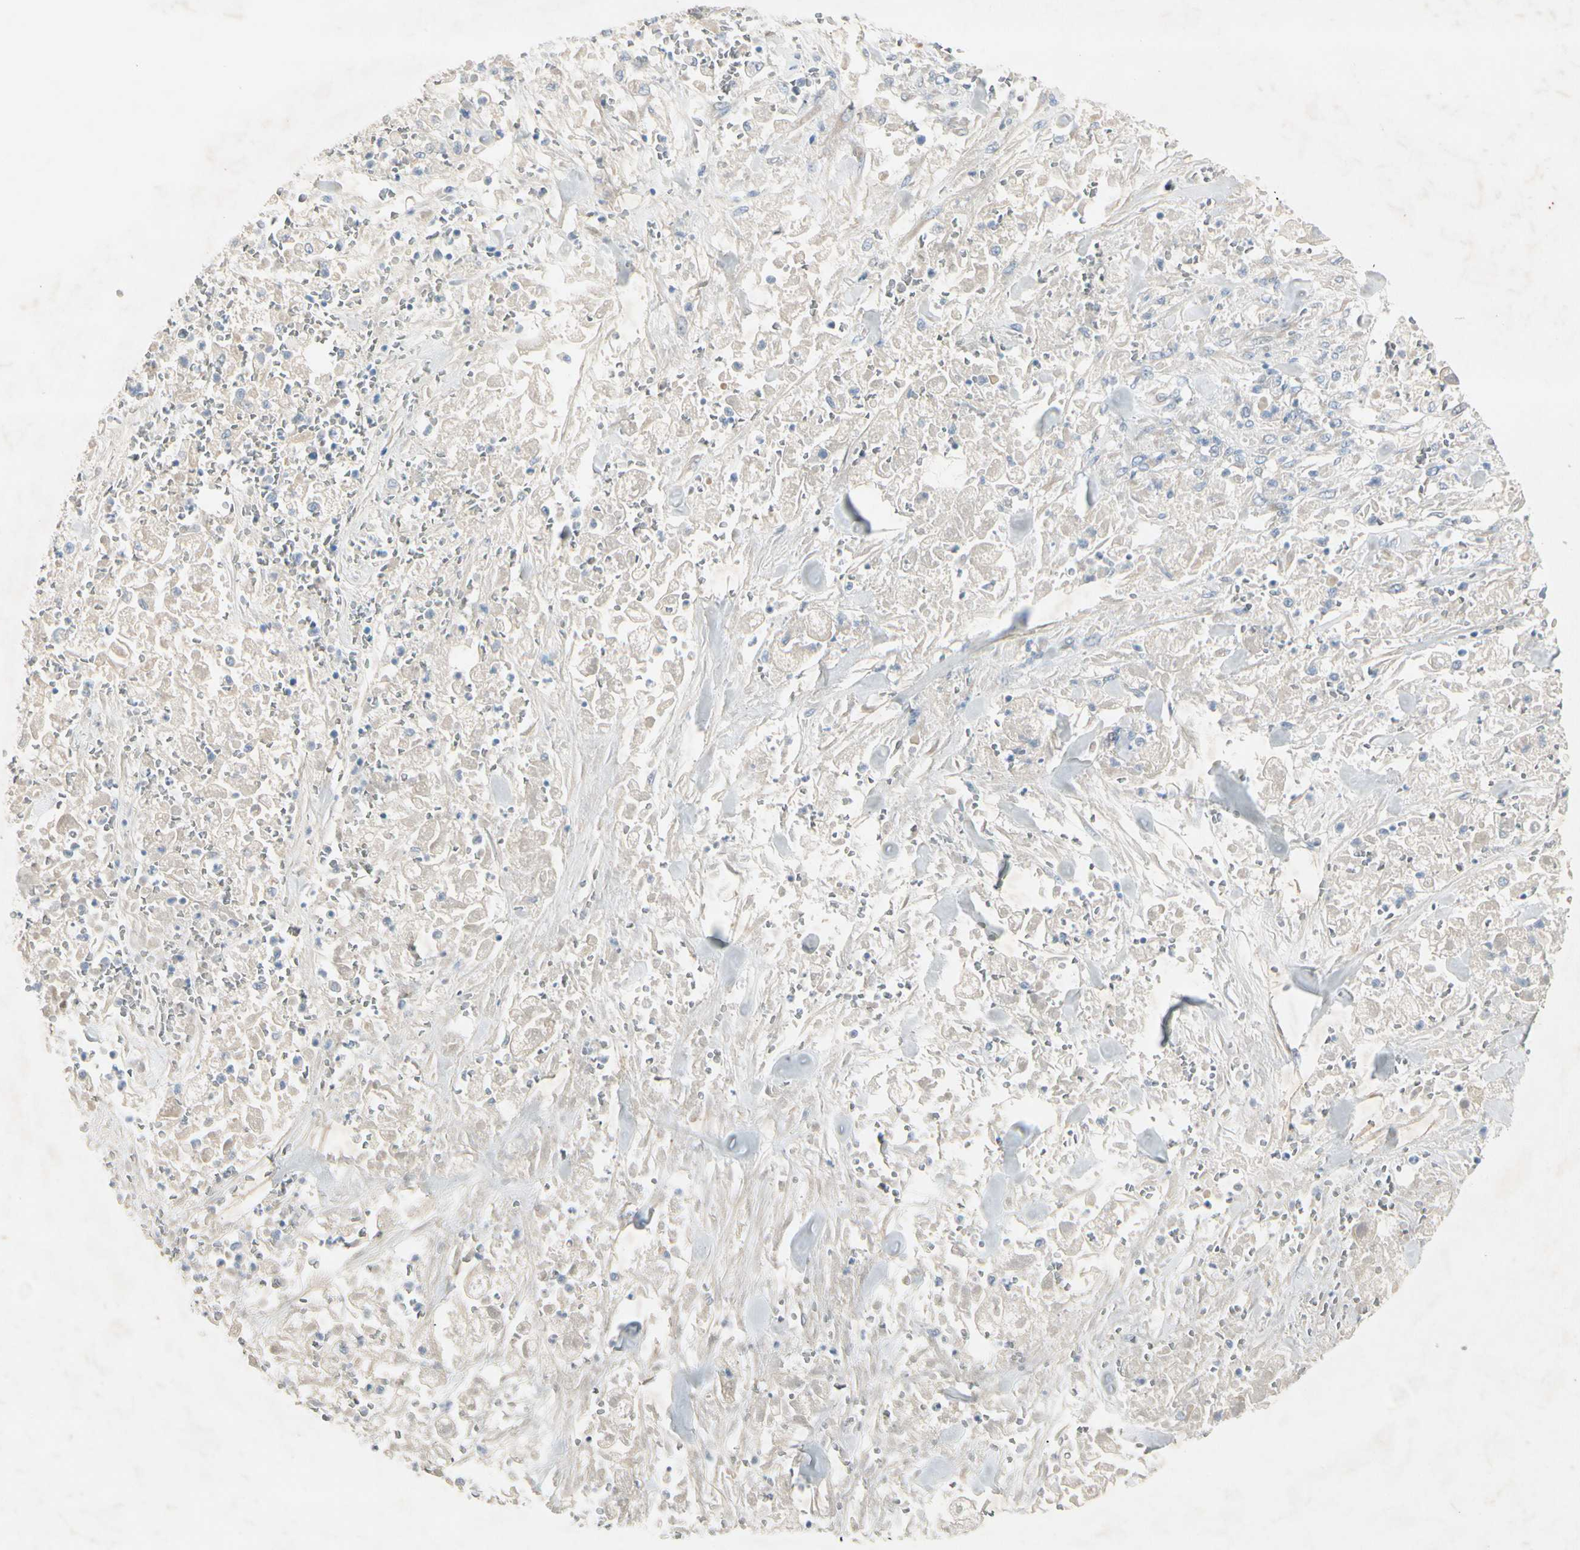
{"staining": {"intensity": "weak", "quantity": "25%-75%", "location": "cytoplasmic/membranous"}, "tissue": "stomach cancer", "cell_type": "Tumor cells", "image_type": "cancer", "snomed": [{"axis": "morphology", "description": "Adenocarcinoma, NOS"}, {"axis": "topography", "description": "Stomach"}], "caption": "Immunohistochemistry image of stomach cancer stained for a protein (brown), which demonstrates low levels of weak cytoplasmic/membranous positivity in about 25%-75% of tumor cells.", "gene": "MAPRE3", "patient": {"sex": "male", "age": 62}}